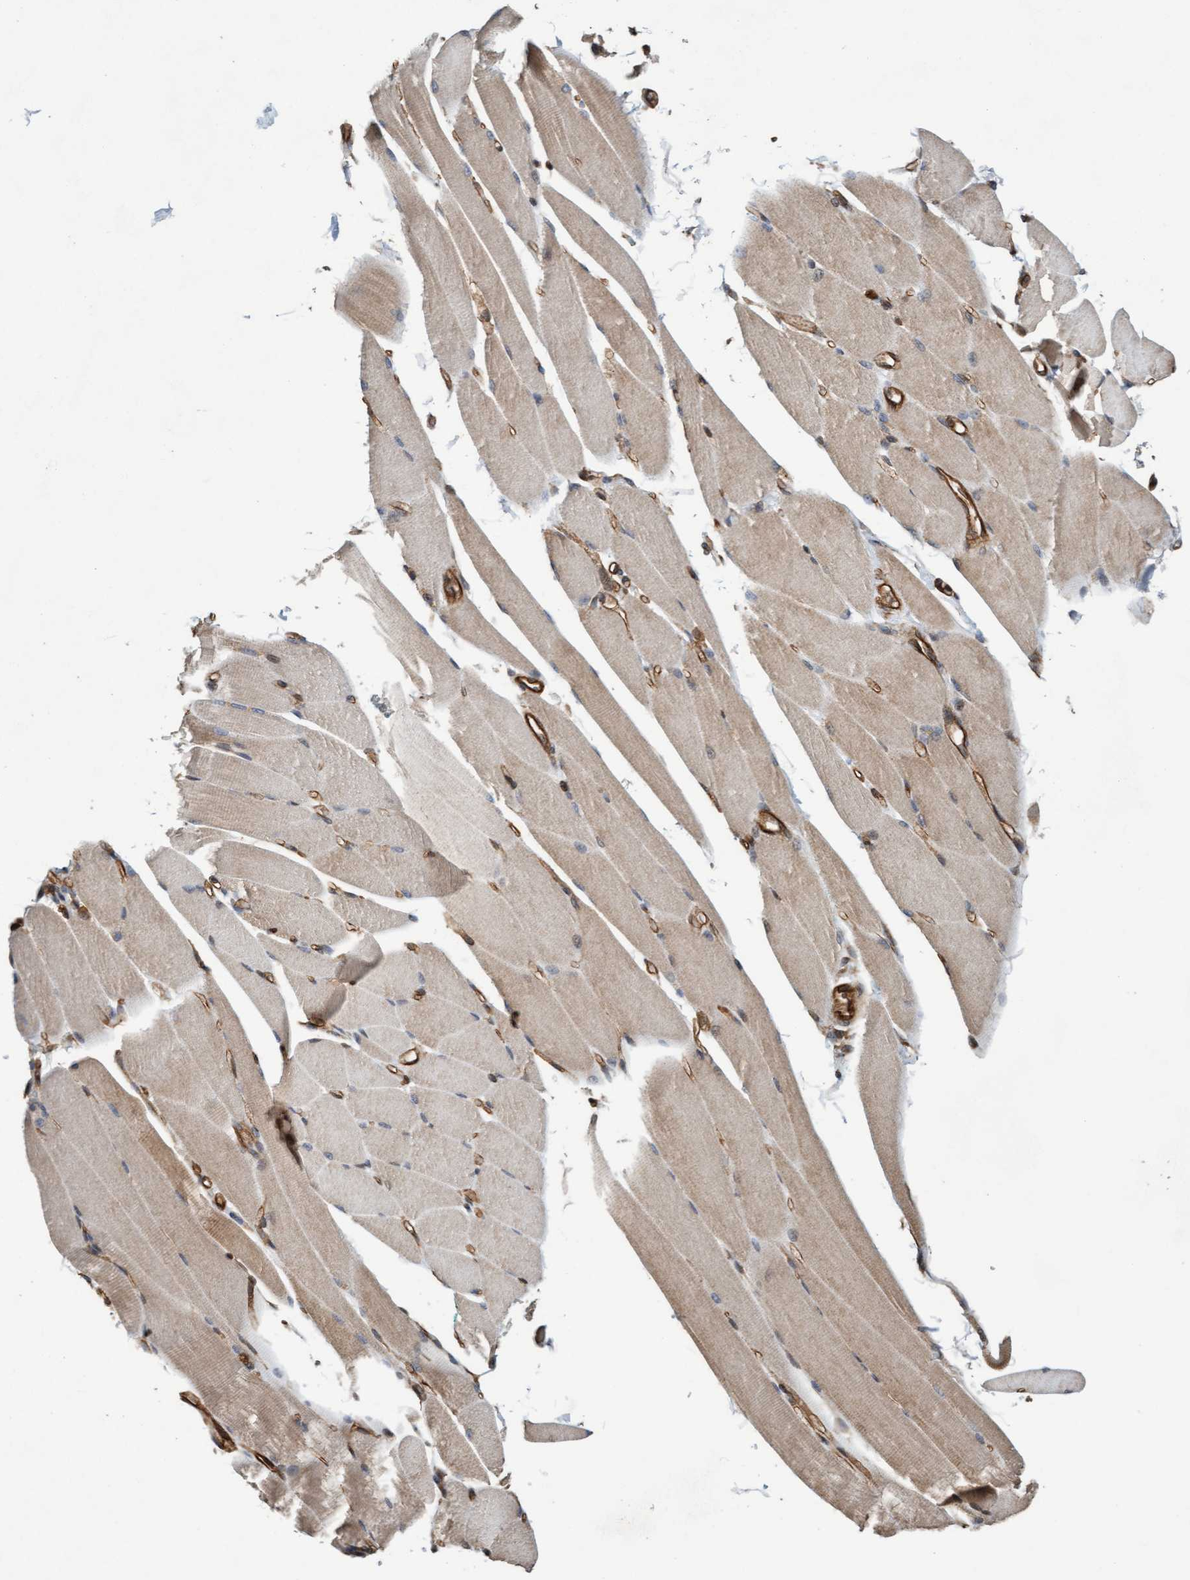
{"staining": {"intensity": "weak", "quantity": ">75%", "location": "cytoplasmic/membranous"}, "tissue": "skeletal muscle", "cell_type": "Myocytes", "image_type": "normal", "snomed": [{"axis": "morphology", "description": "Normal tissue, NOS"}, {"axis": "topography", "description": "Skeletal muscle"}, {"axis": "topography", "description": "Peripheral nerve tissue"}], "caption": "Protein expression analysis of normal skeletal muscle exhibits weak cytoplasmic/membranous expression in about >75% of myocytes. The staining was performed using DAB (3,3'-diaminobenzidine) to visualize the protein expression in brown, while the nuclei were stained in blue with hematoxylin (Magnification: 20x).", "gene": "CDC42EP4", "patient": {"sex": "female", "age": 84}}